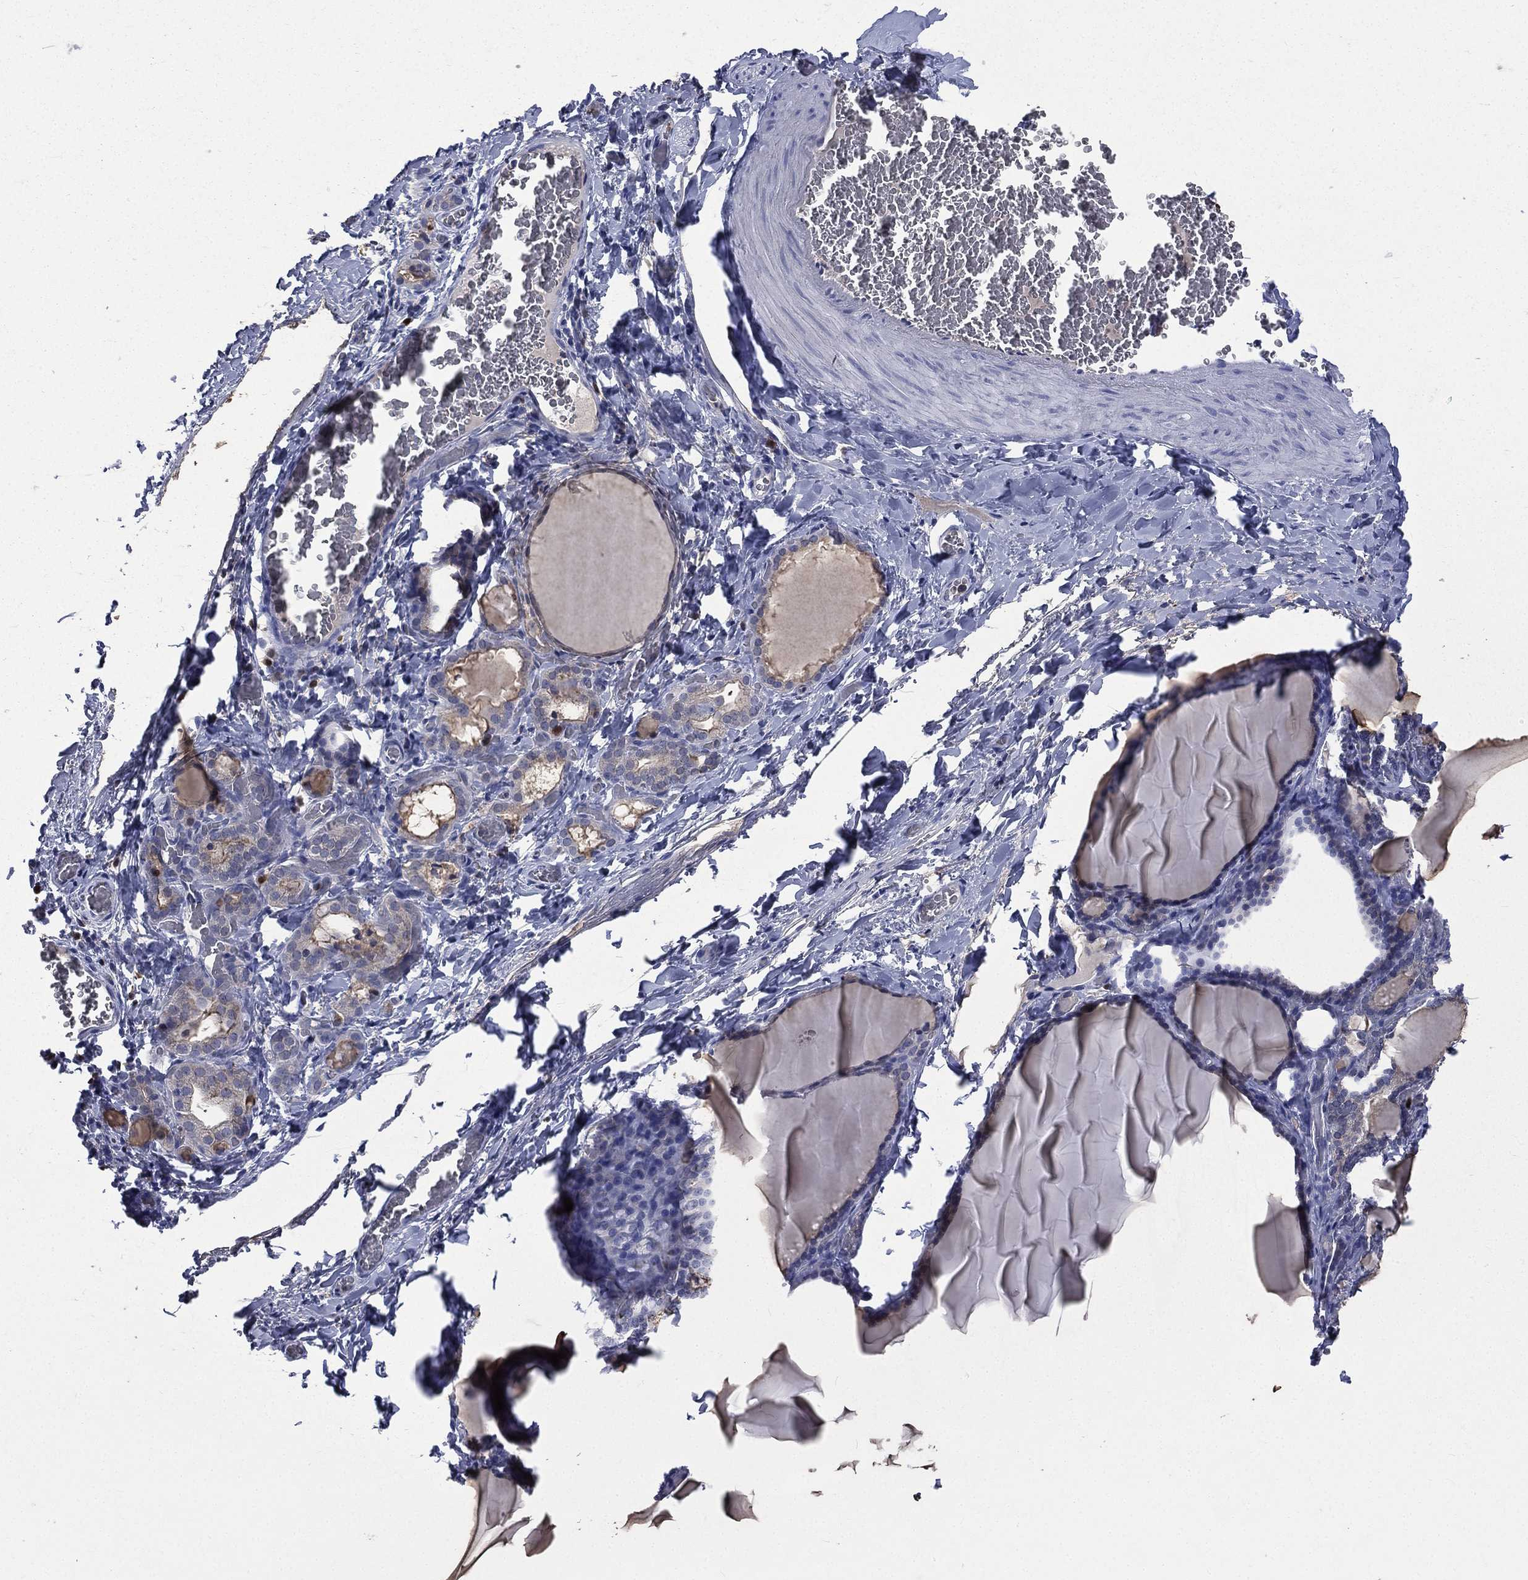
{"staining": {"intensity": "negative", "quantity": "none", "location": "none"}, "tissue": "thyroid gland", "cell_type": "Glandular cells", "image_type": "normal", "snomed": [{"axis": "morphology", "description": "Normal tissue, NOS"}, {"axis": "morphology", "description": "Hyperplasia, NOS"}, {"axis": "topography", "description": "Thyroid gland"}], "caption": "DAB (3,3'-diaminobenzidine) immunohistochemical staining of benign human thyroid gland shows no significant positivity in glandular cells.", "gene": "CA12", "patient": {"sex": "female", "age": 27}}